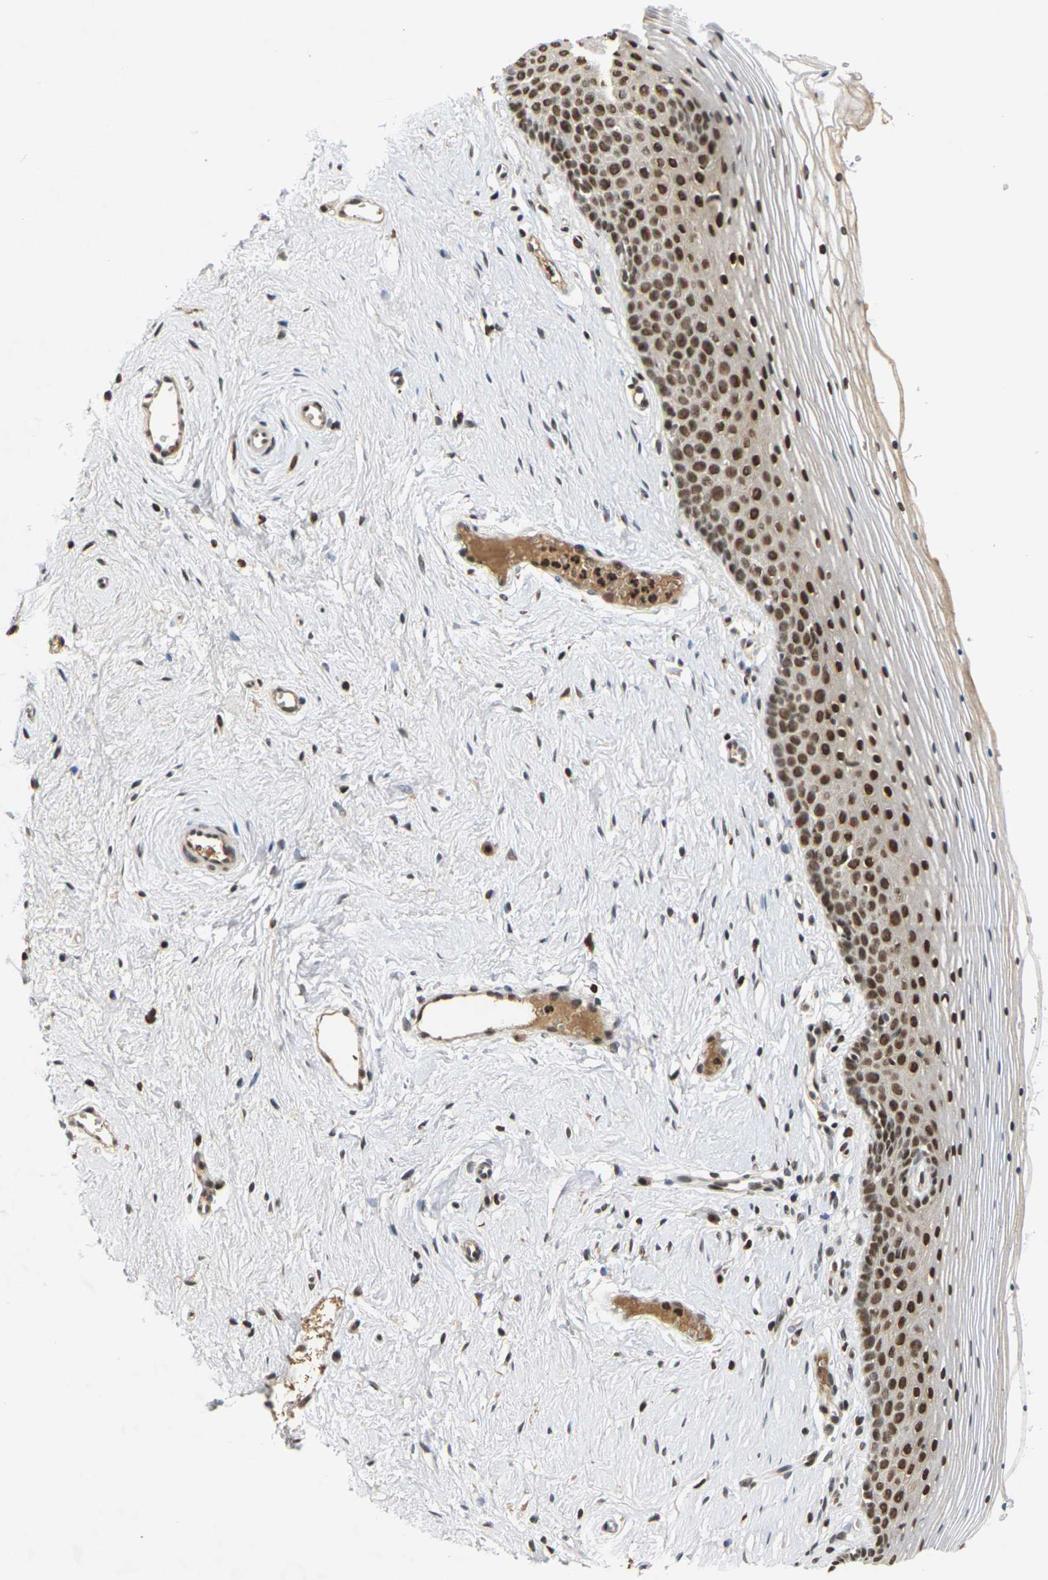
{"staining": {"intensity": "strong", "quantity": ">75%", "location": "nuclear"}, "tissue": "vagina", "cell_type": "Squamous epithelial cells", "image_type": "normal", "snomed": [{"axis": "morphology", "description": "Normal tissue, NOS"}, {"axis": "topography", "description": "Vagina"}], "caption": "Protein analysis of normal vagina demonstrates strong nuclear positivity in approximately >75% of squamous epithelial cells.", "gene": "NELFA", "patient": {"sex": "female", "age": 32}}